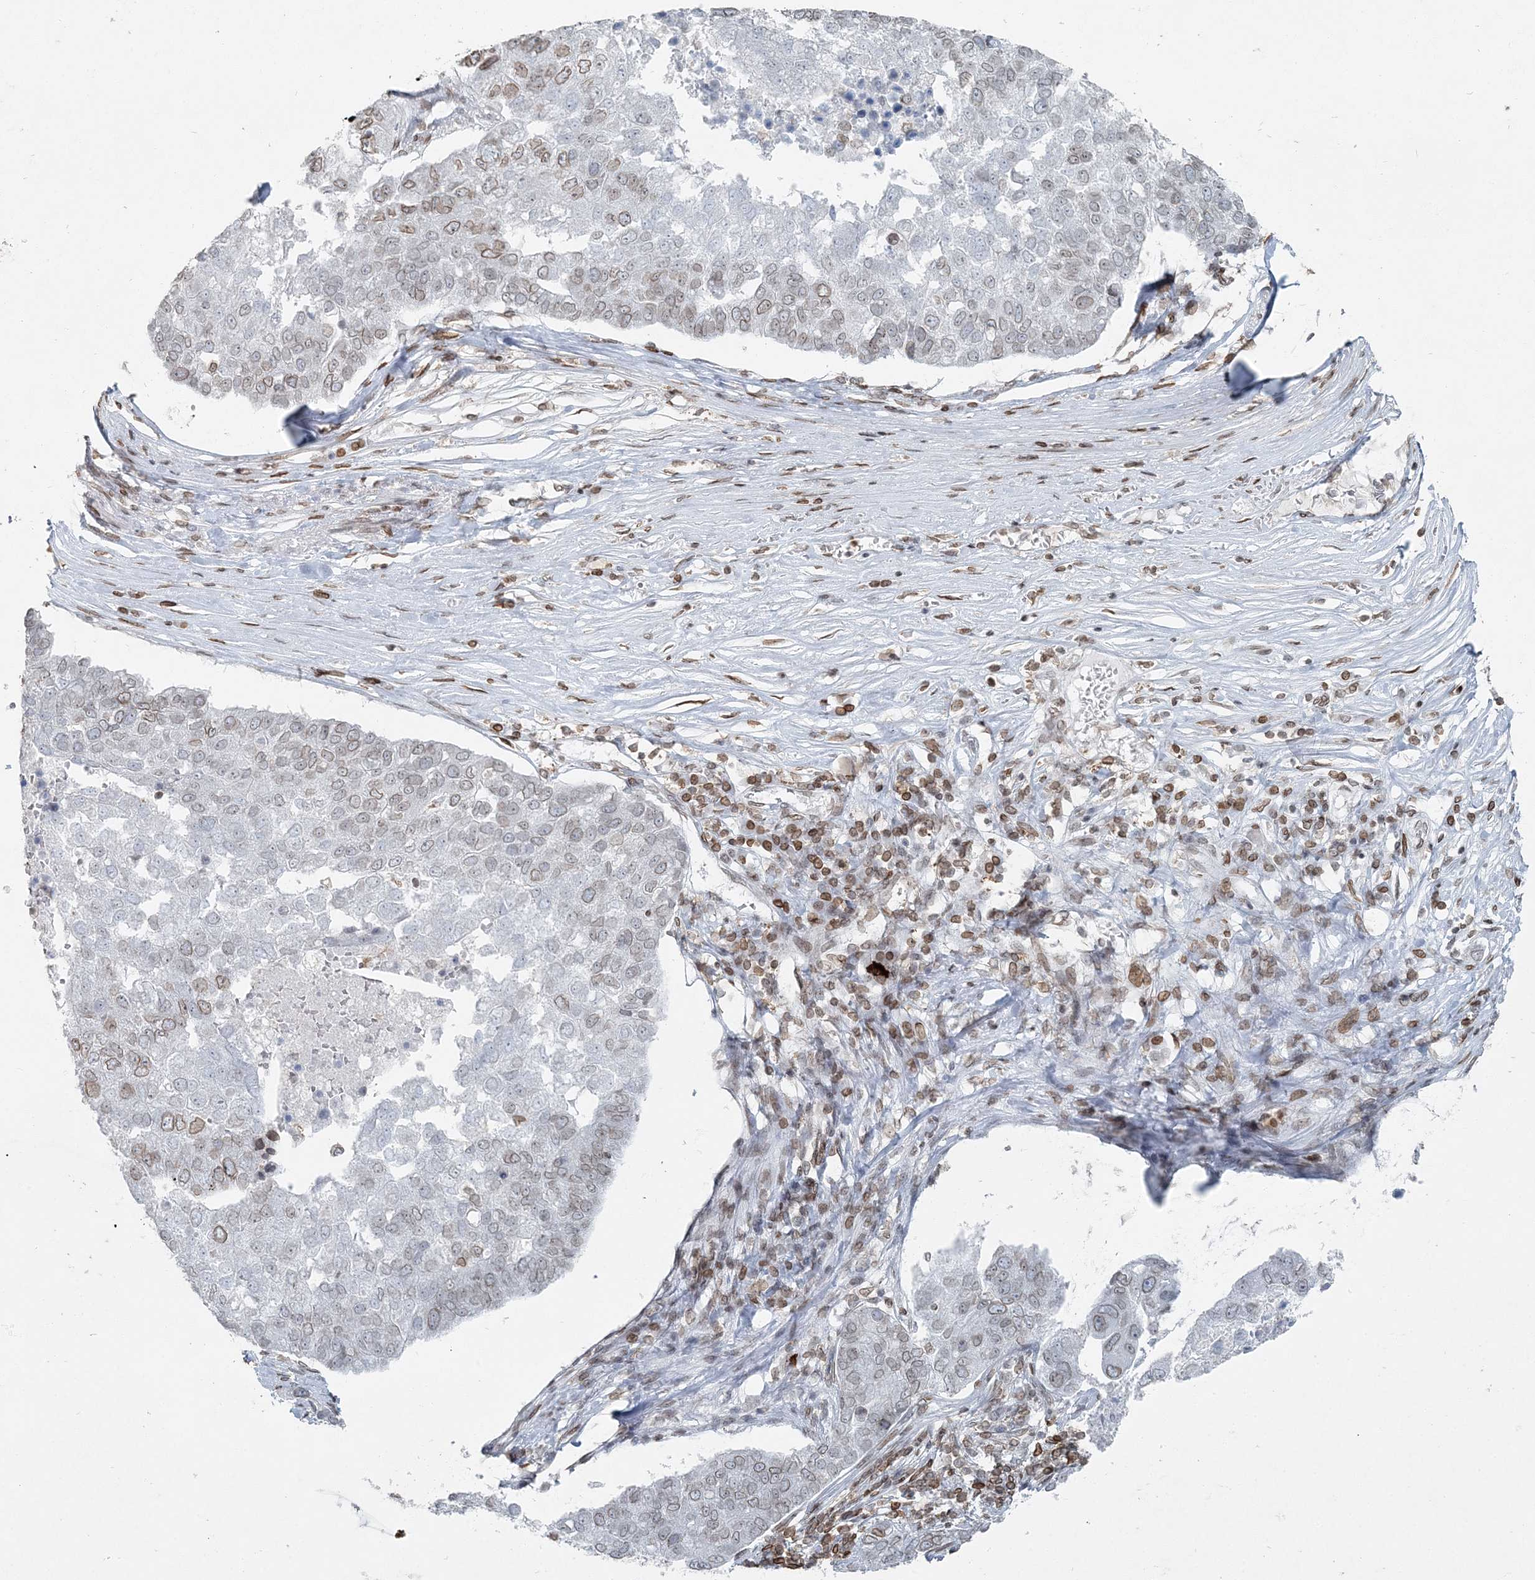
{"staining": {"intensity": "moderate", "quantity": "<25%", "location": "cytoplasmic/membranous,nuclear"}, "tissue": "pancreatic cancer", "cell_type": "Tumor cells", "image_type": "cancer", "snomed": [{"axis": "morphology", "description": "Adenocarcinoma, NOS"}, {"axis": "topography", "description": "Pancreas"}], "caption": "This micrograph shows IHC staining of human pancreatic adenocarcinoma, with low moderate cytoplasmic/membranous and nuclear staining in about <25% of tumor cells.", "gene": "GJD4", "patient": {"sex": "female", "age": 61}}